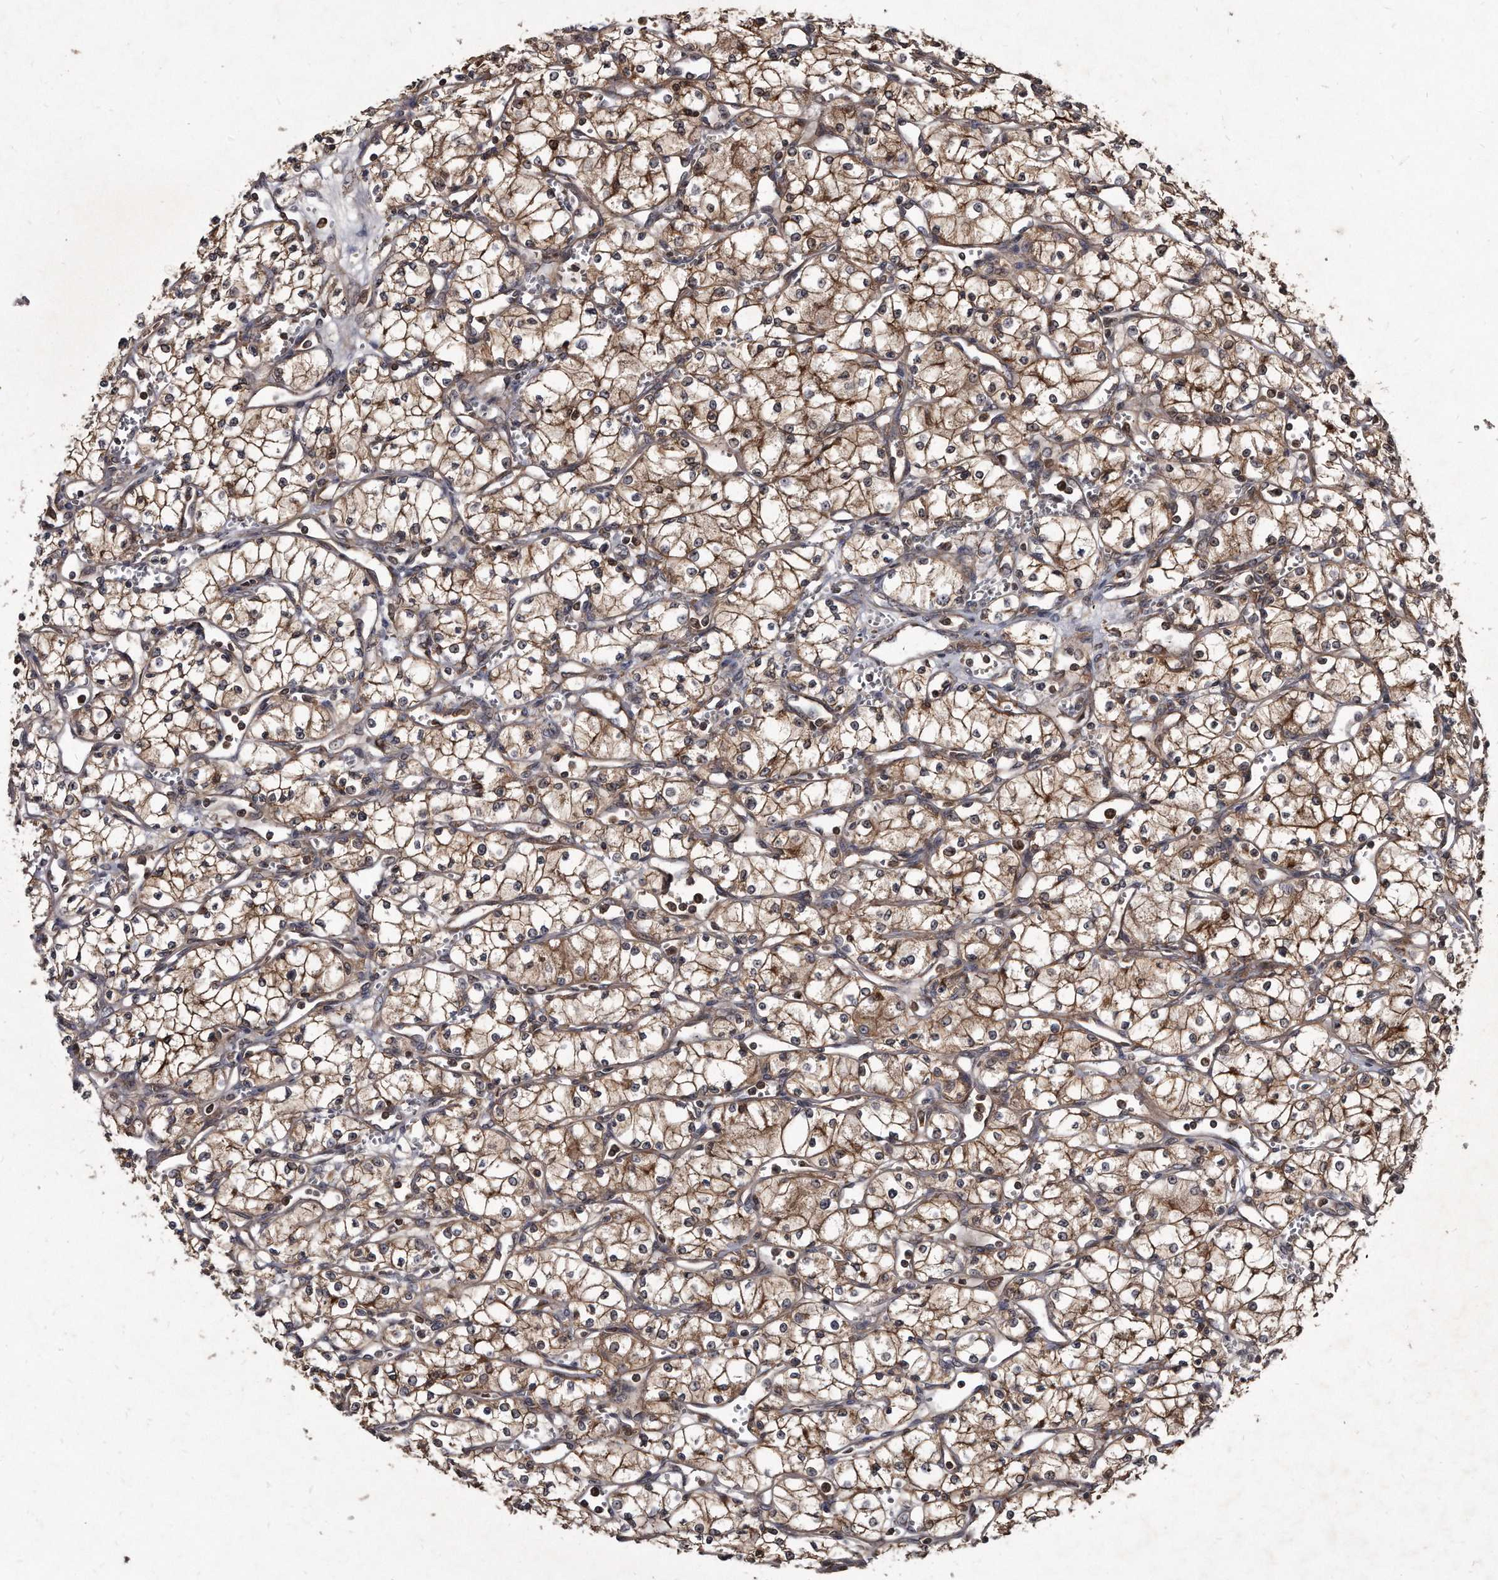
{"staining": {"intensity": "moderate", "quantity": ">75%", "location": "cytoplasmic/membranous"}, "tissue": "renal cancer", "cell_type": "Tumor cells", "image_type": "cancer", "snomed": [{"axis": "morphology", "description": "Adenocarcinoma, NOS"}, {"axis": "topography", "description": "Kidney"}], "caption": "Immunohistochemistry image of neoplastic tissue: adenocarcinoma (renal) stained using immunohistochemistry shows medium levels of moderate protein expression localized specifically in the cytoplasmic/membranous of tumor cells, appearing as a cytoplasmic/membranous brown color.", "gene": "FAM136A", "patient": {"sex": "male", "age": 59}}